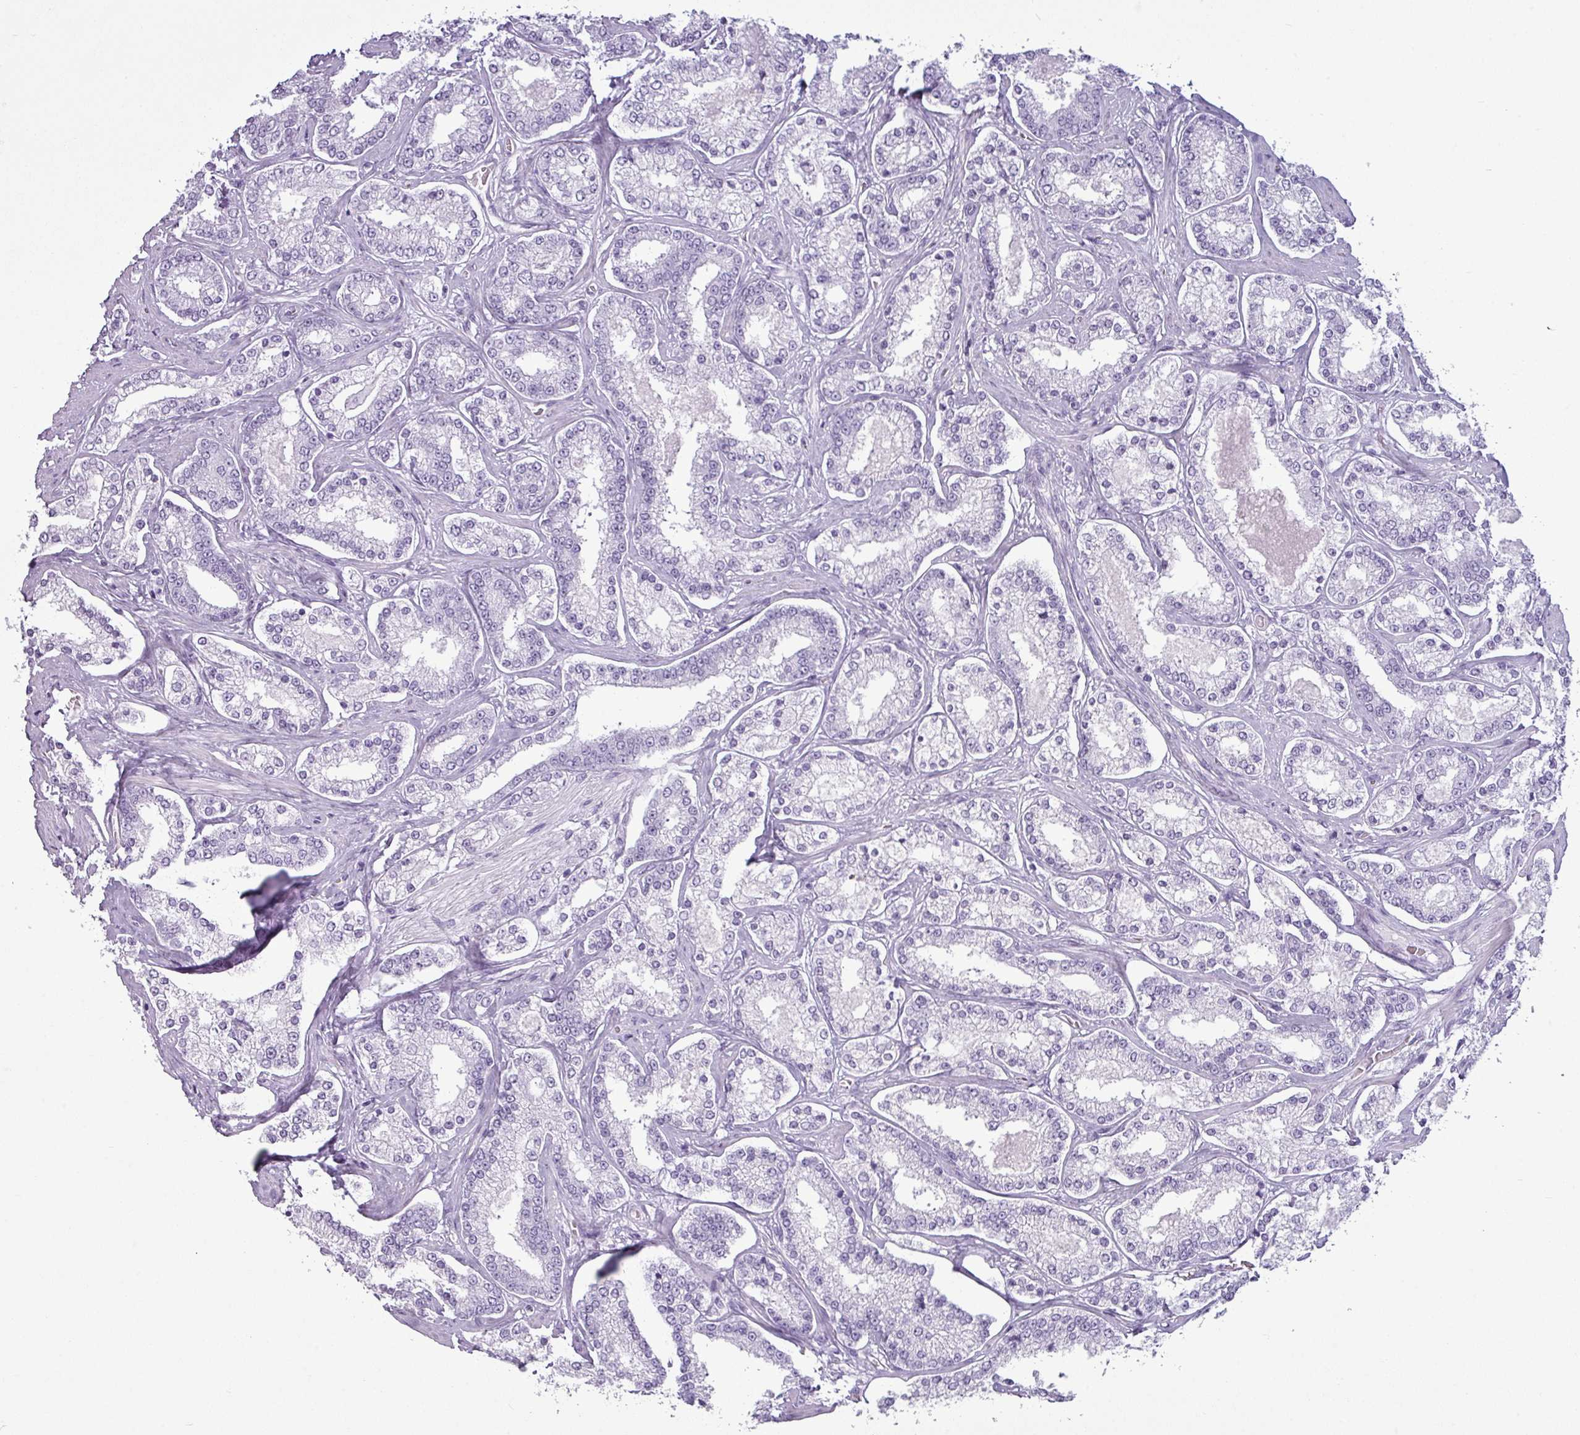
{"staining": {"intensity": "negative", "quantity": "none", "location": "none"}, "tissue": "prostate cancer", "cell_type": "Tumor cells", "image_type": "cancer", "snomed": [{"axis": "morphology", "description": "Normal tissue, NOS"}, {"axis": "morphology", "description": "Adenocarcinoma, High grade"}, {"axis": "topography", "description": "Prostate"}], "caption": "Micrograph shows no protein staining in tumor cells of prostate cancer (adenocarcinoma (high-grade)) tissue.", "gene": "AMY1B", "patient": {"sex": "male", "age": 83}}